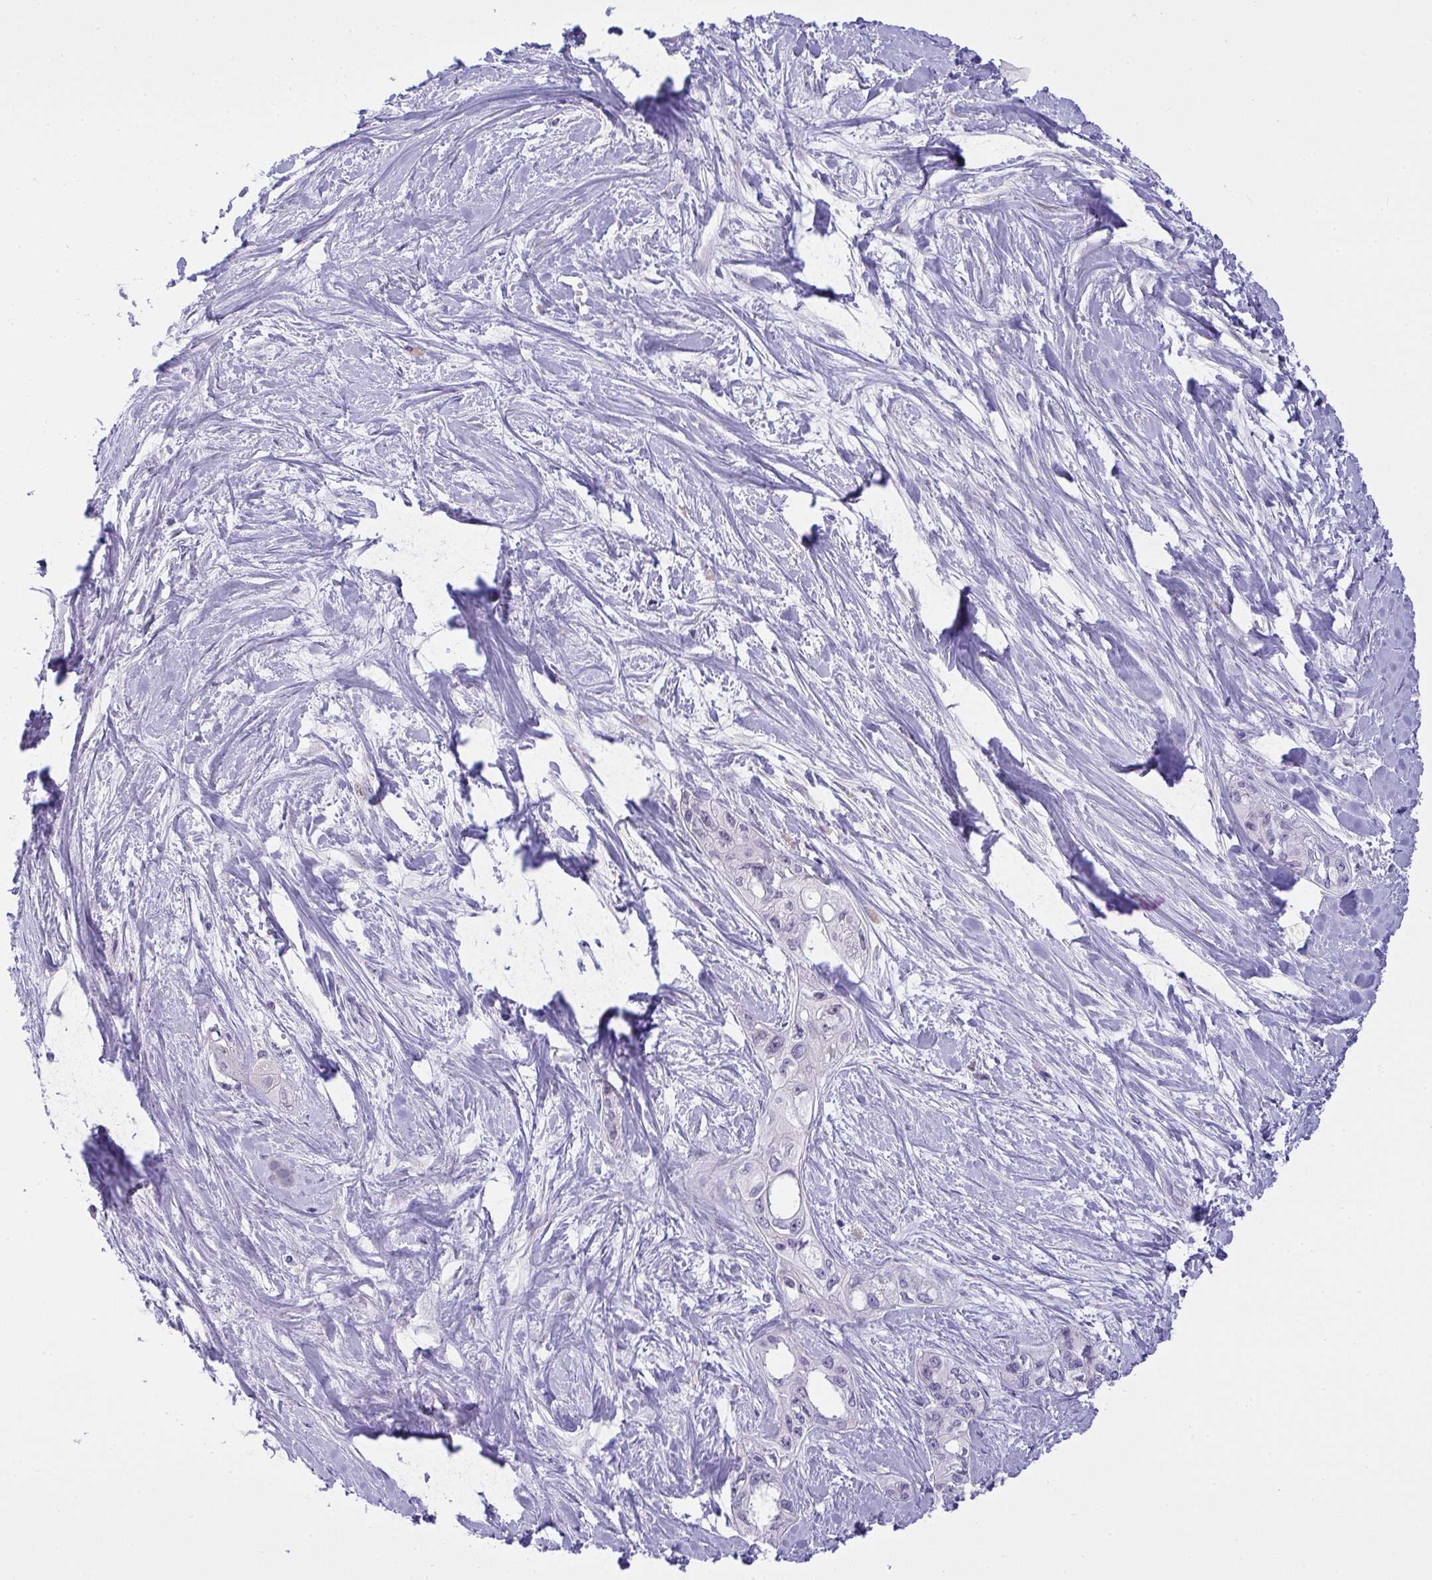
{"staining": {"intensity": "negative", "quantity": "none", "location": "none"}, "tissue": "pancreatic cancer", "cell_type": "Tumor cells", "image_type": "cancer", "snomed": [{"axis": "morphology", "description": "Adenocarcinoma, NOS"}, {"axis": "topography", "description": "Pancreas"}], "caption": "Immunohistochemical staining of human pancreatic adenocarcinoma shows no significant expression in tumor cells.", "gene": "ZNF554", "patient": {"sex": "female", "age": 50}}